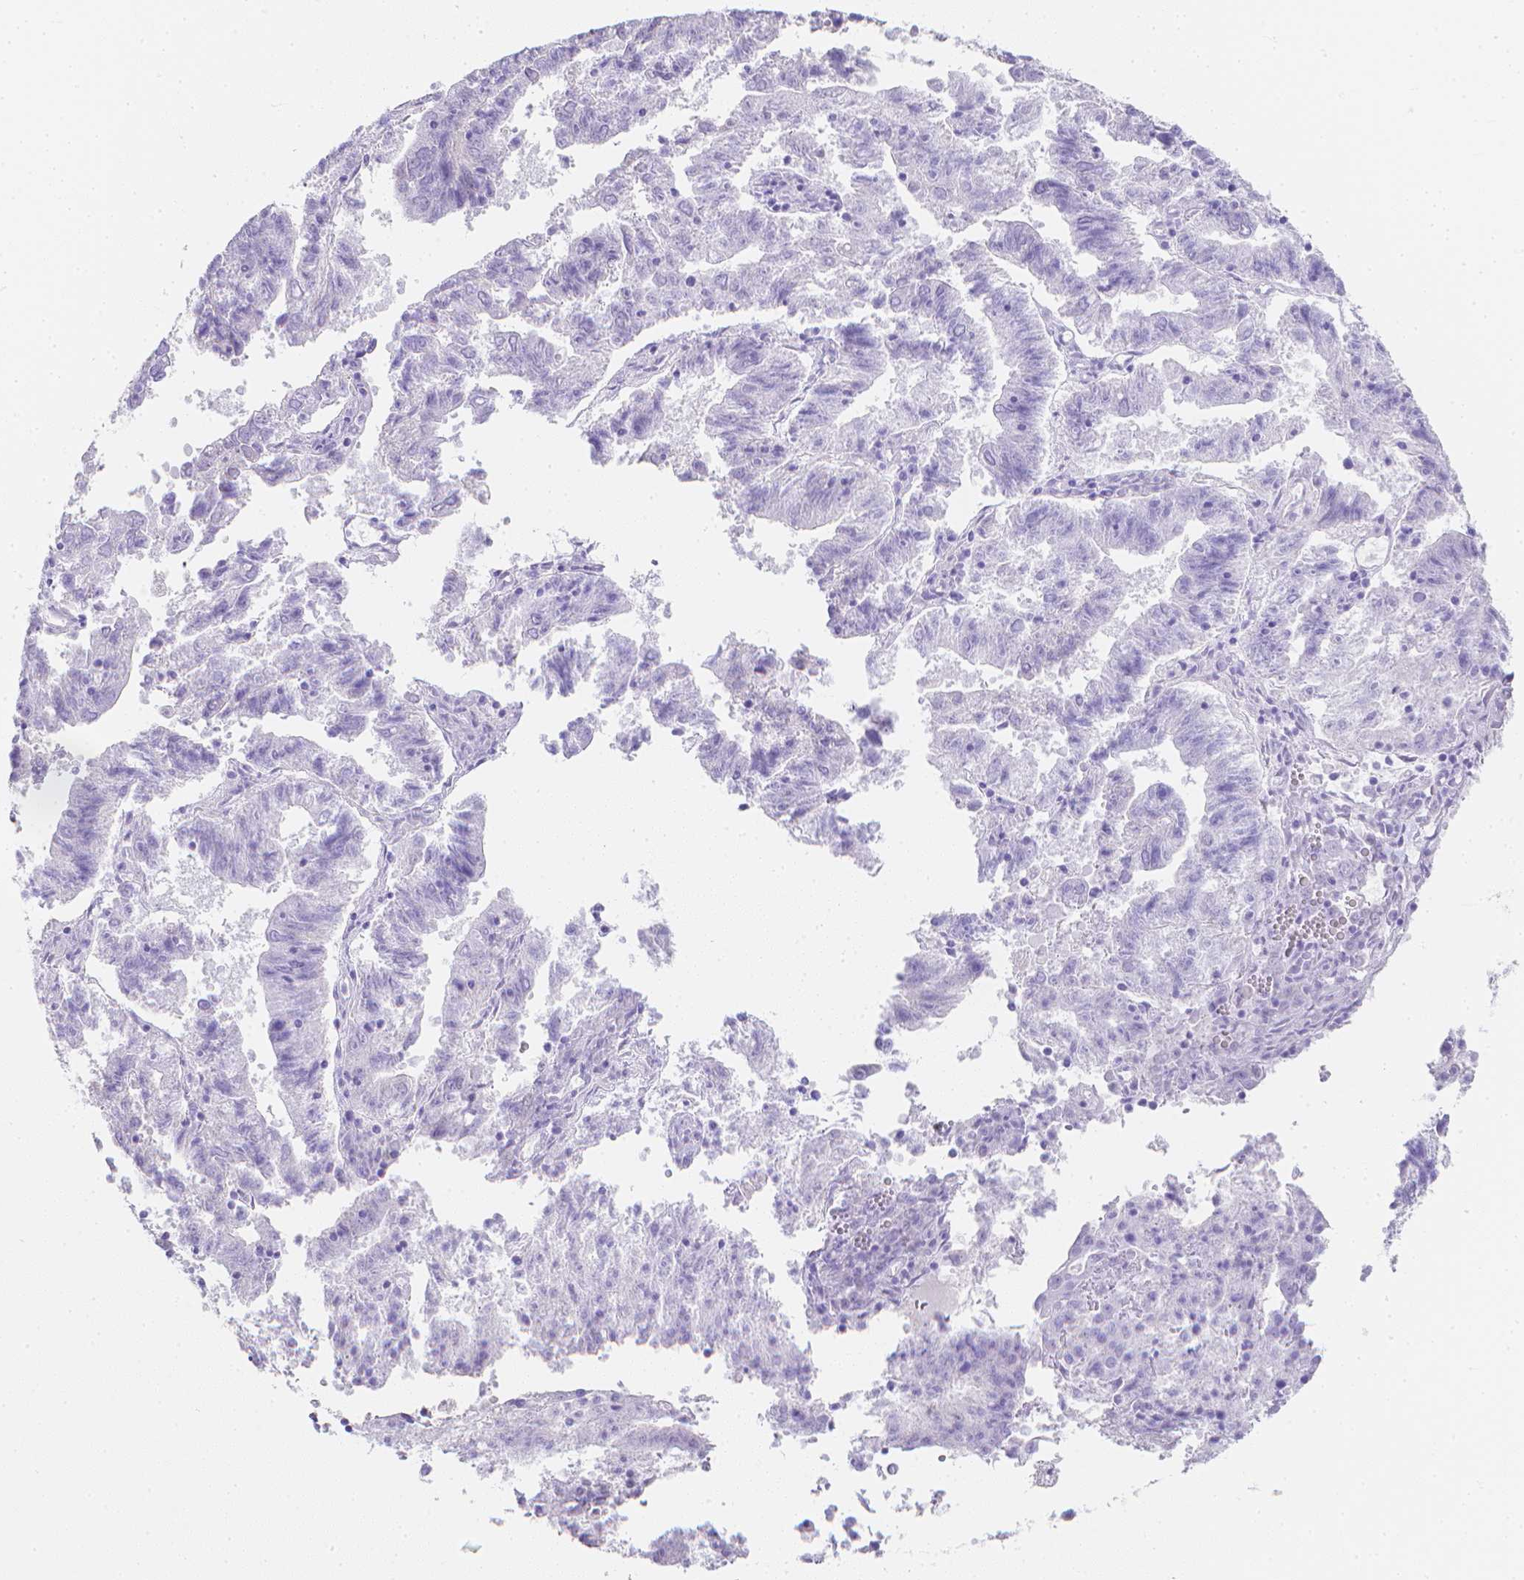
{"staining": {"intensity": "negative", "quantity": "none", "location": "none"}, "tissue": "endometrial cancer", "cell_type": "Tumor cells", "image_type": "cancer", "snomed": [{"axis": "morphology", "description": "Adenocarcinoma, NOS"}, {"axis": "topography", "description": "Endometrium"}], "caption": "Tumor cells are negative for brown protein staining in endometrial cancer (adenocarcinoma).", "gene": "LGALS4", "patient": {"sex": "female", "age": 82}}